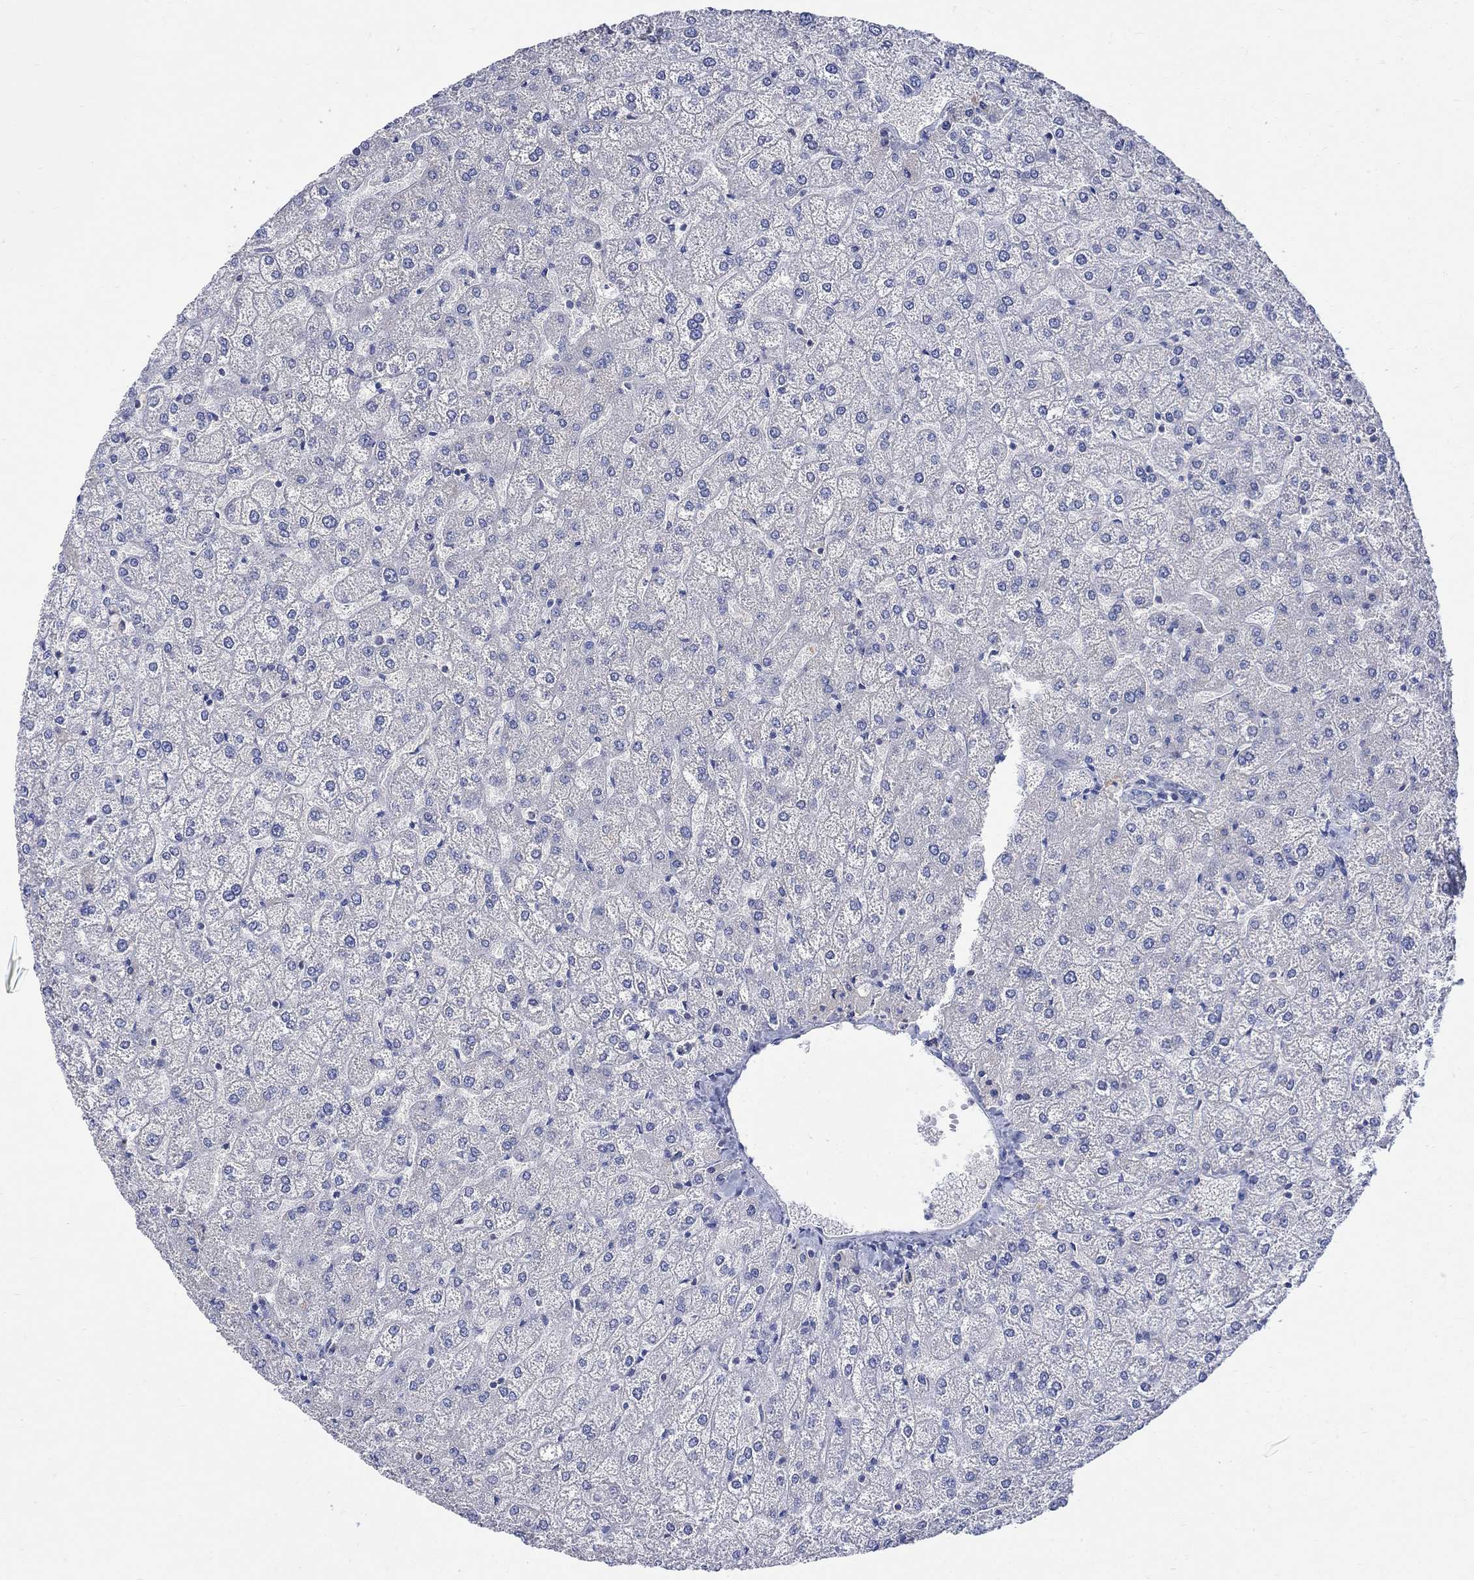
{"staining": {"intensity": "negative", "quantity": "none", "location": "none"}, "tissue": "liver", "cell_type": "Cholangiocytes", "image_type": "normal", "snomed": [{"axis": "morphology", "description": "Normal tissue, NOS"}, {"axis": "topography", "description": "Liver"}], "caption": "Liver was stained to show a protein in brown. There is no significant positivity in cholangiocytes.", "gene": "GCM1", "patient": {"sex": "female", "age": 32}}